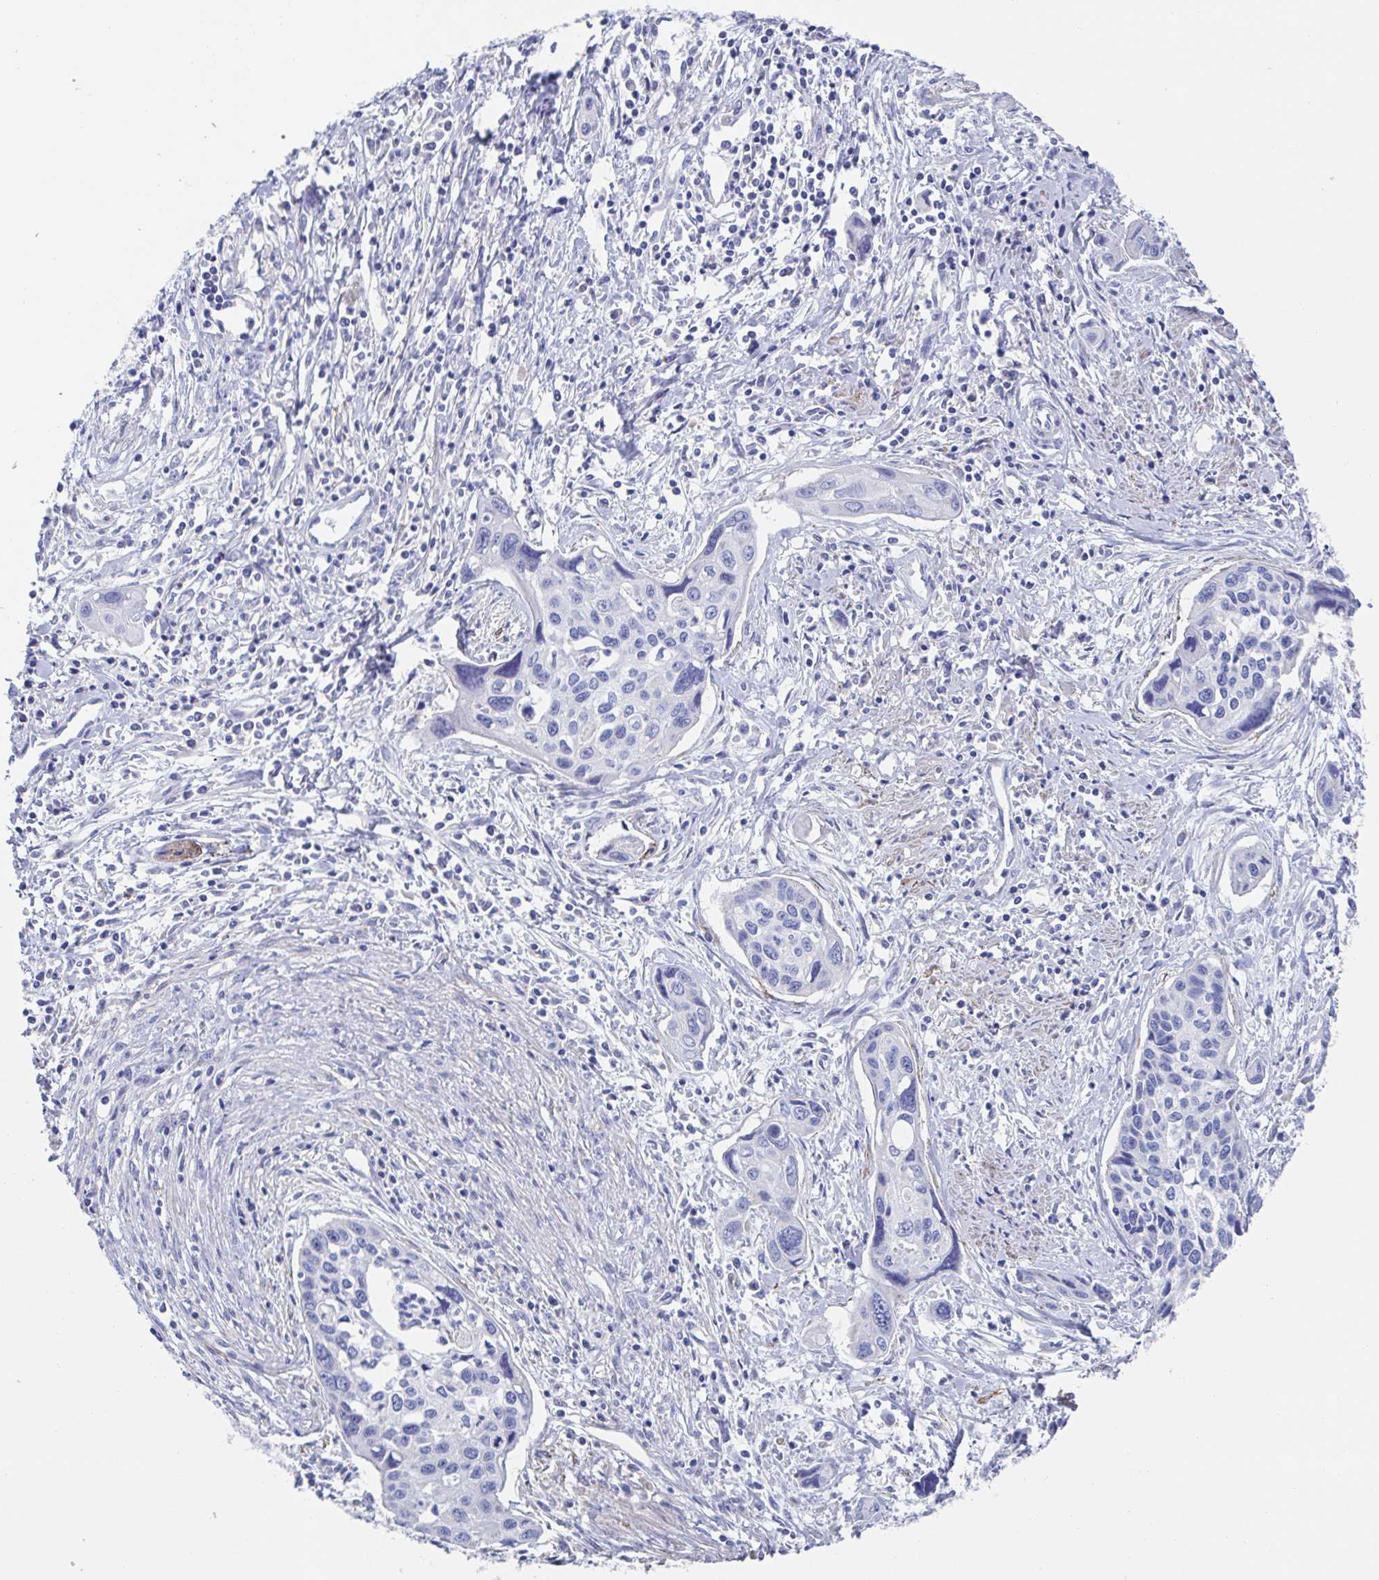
{"staining": {"intensity": "negative", "quantity": "none", "location": "none"}, "tissue": "cervical cancer", "cell_type": "Tumor cells", "image_type": "cancer", "snomed": [{"axis": "morphology", "description": "Squamous cell carcinoma, NOS"}, {"axis": "topography", "description": "Cervix"}], "caption": "This is an IHC image of cervical squamous cell carcinoma. There is no positivity in tumor cells.", "gene": "CDH2", "patient": {"sex": "female", "age": 31}}